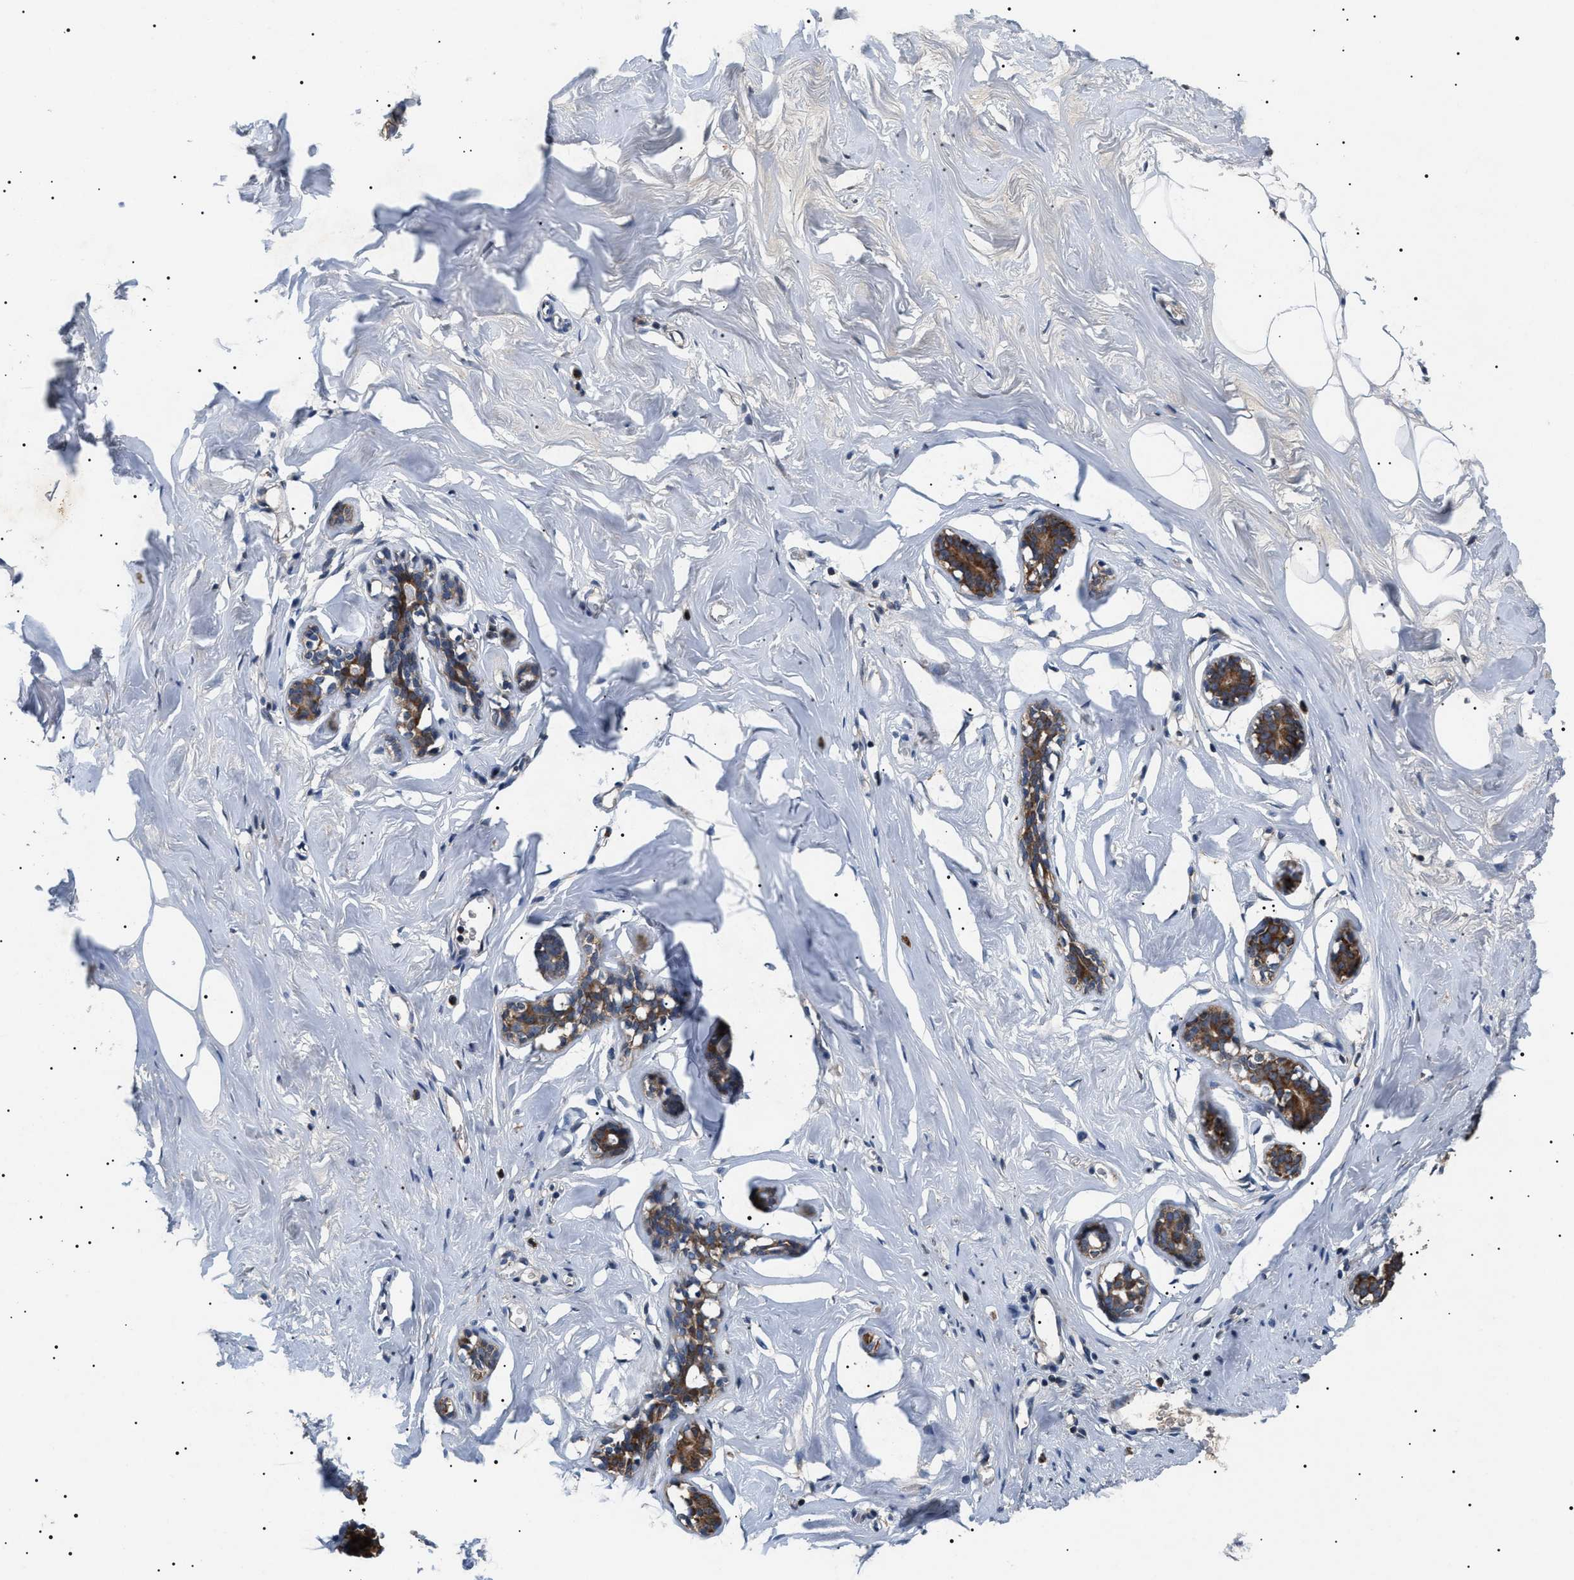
{"staining": {"intensity": "moderate", "quantity": ">75%", "location": "cytoplasmic/membranous"}, "tissue": "adipose tissue", "cell_type": "Adipocytes", "image_type": "normal", "snomed": [{"axis": "morphology", "description": "Normal tissue, NOS"}, {"axis": "morphology", "description": "Fibrosis, NOS"}, {"axis": "topography", "description": "Breast"}, {"axis": "topography", "description": "Adipose tissue"}], "caption": "Moderate cytoplasmic/membranous staining is seen in approximately >75% of adipocytes in benign adipose tissue. (brown staining indicates protein expression, while blue staining denotes nuclei).", "gene": "OXSM", "patient": {"sex": "female", "age": 39}}